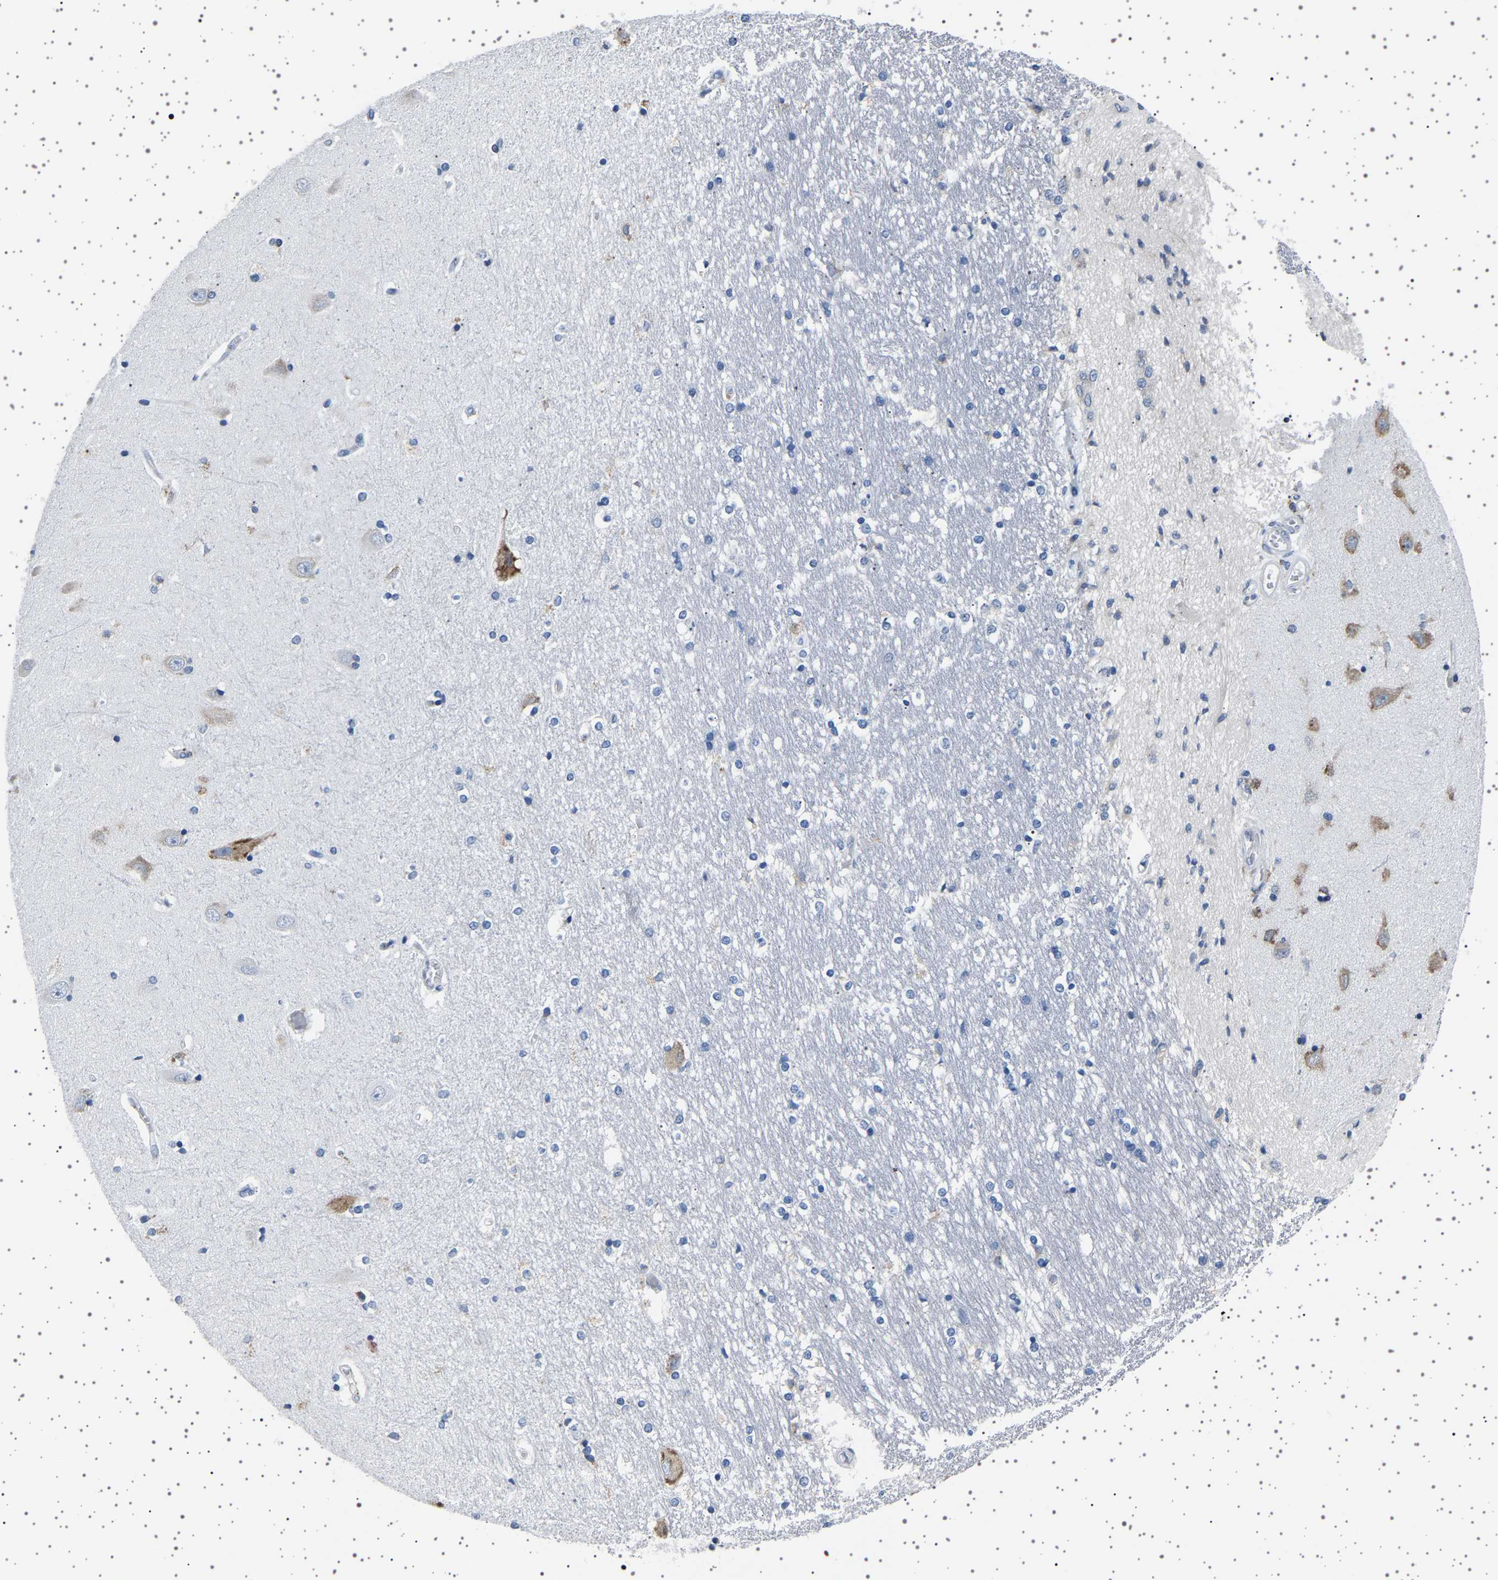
{"staining": {"intensity": "negative", "quantity": "none", "location": "none"}, "tissue": "hippocampus", "cell_type": "Glial cells", "image_type": "normal", "snomed": [{"axis": "morphology", "description": "Normal tissue, NOS"}, {"axis": "topography", "description": "Hippocampus"}], "caption": "The micrograph reveals no significant positivity in glial cells of hippocampus. The staining is performed using DAB (3,3'-diaminobenzidine) brown chromogen with nuclei counter-stained in using hematoxylin.", "gene": "FTCD", "patient": {"sex": "male", "age": 45}}